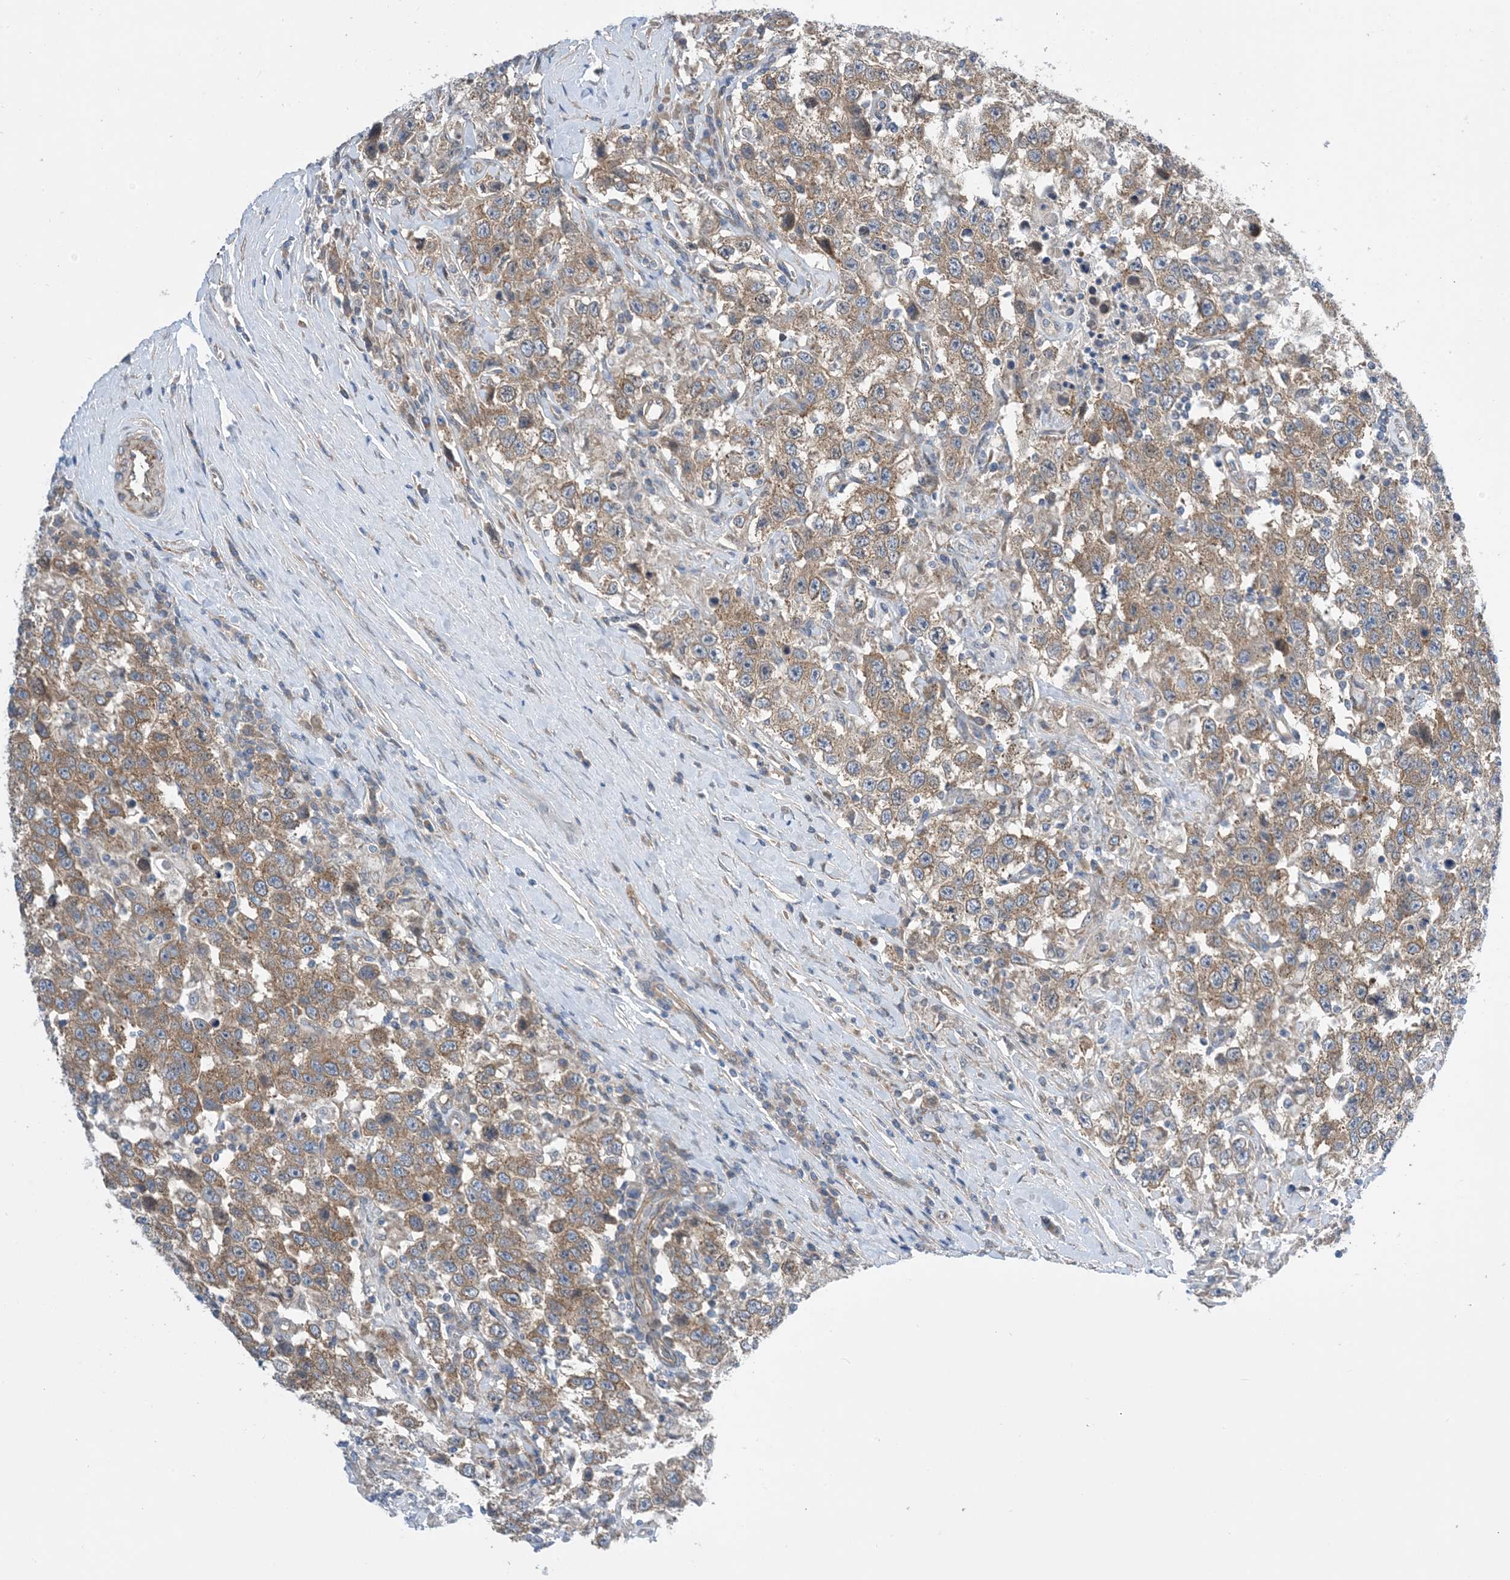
{"staining": {"intensity": "moderate", "quantity": ">75%", "location": "cytoplasmic/membranous"}, "tissue": "testis cancer", "cell_type": "Tumor cells", "image_type": "cancer", "snomed": [{"axis": "morphology", "description": "Seminoma, NOS"}, {"axis": "topography", "description": "Testis"}], "caption": "An IHC photomicrograph of neoplastic tissue is shown. Protein staining in brown shows moderate cytoplasmic/membranous positivity in testis cancer within tumor cells.", "gene": "EHBP1", "patient": {"sex": "male", "age": 41}}